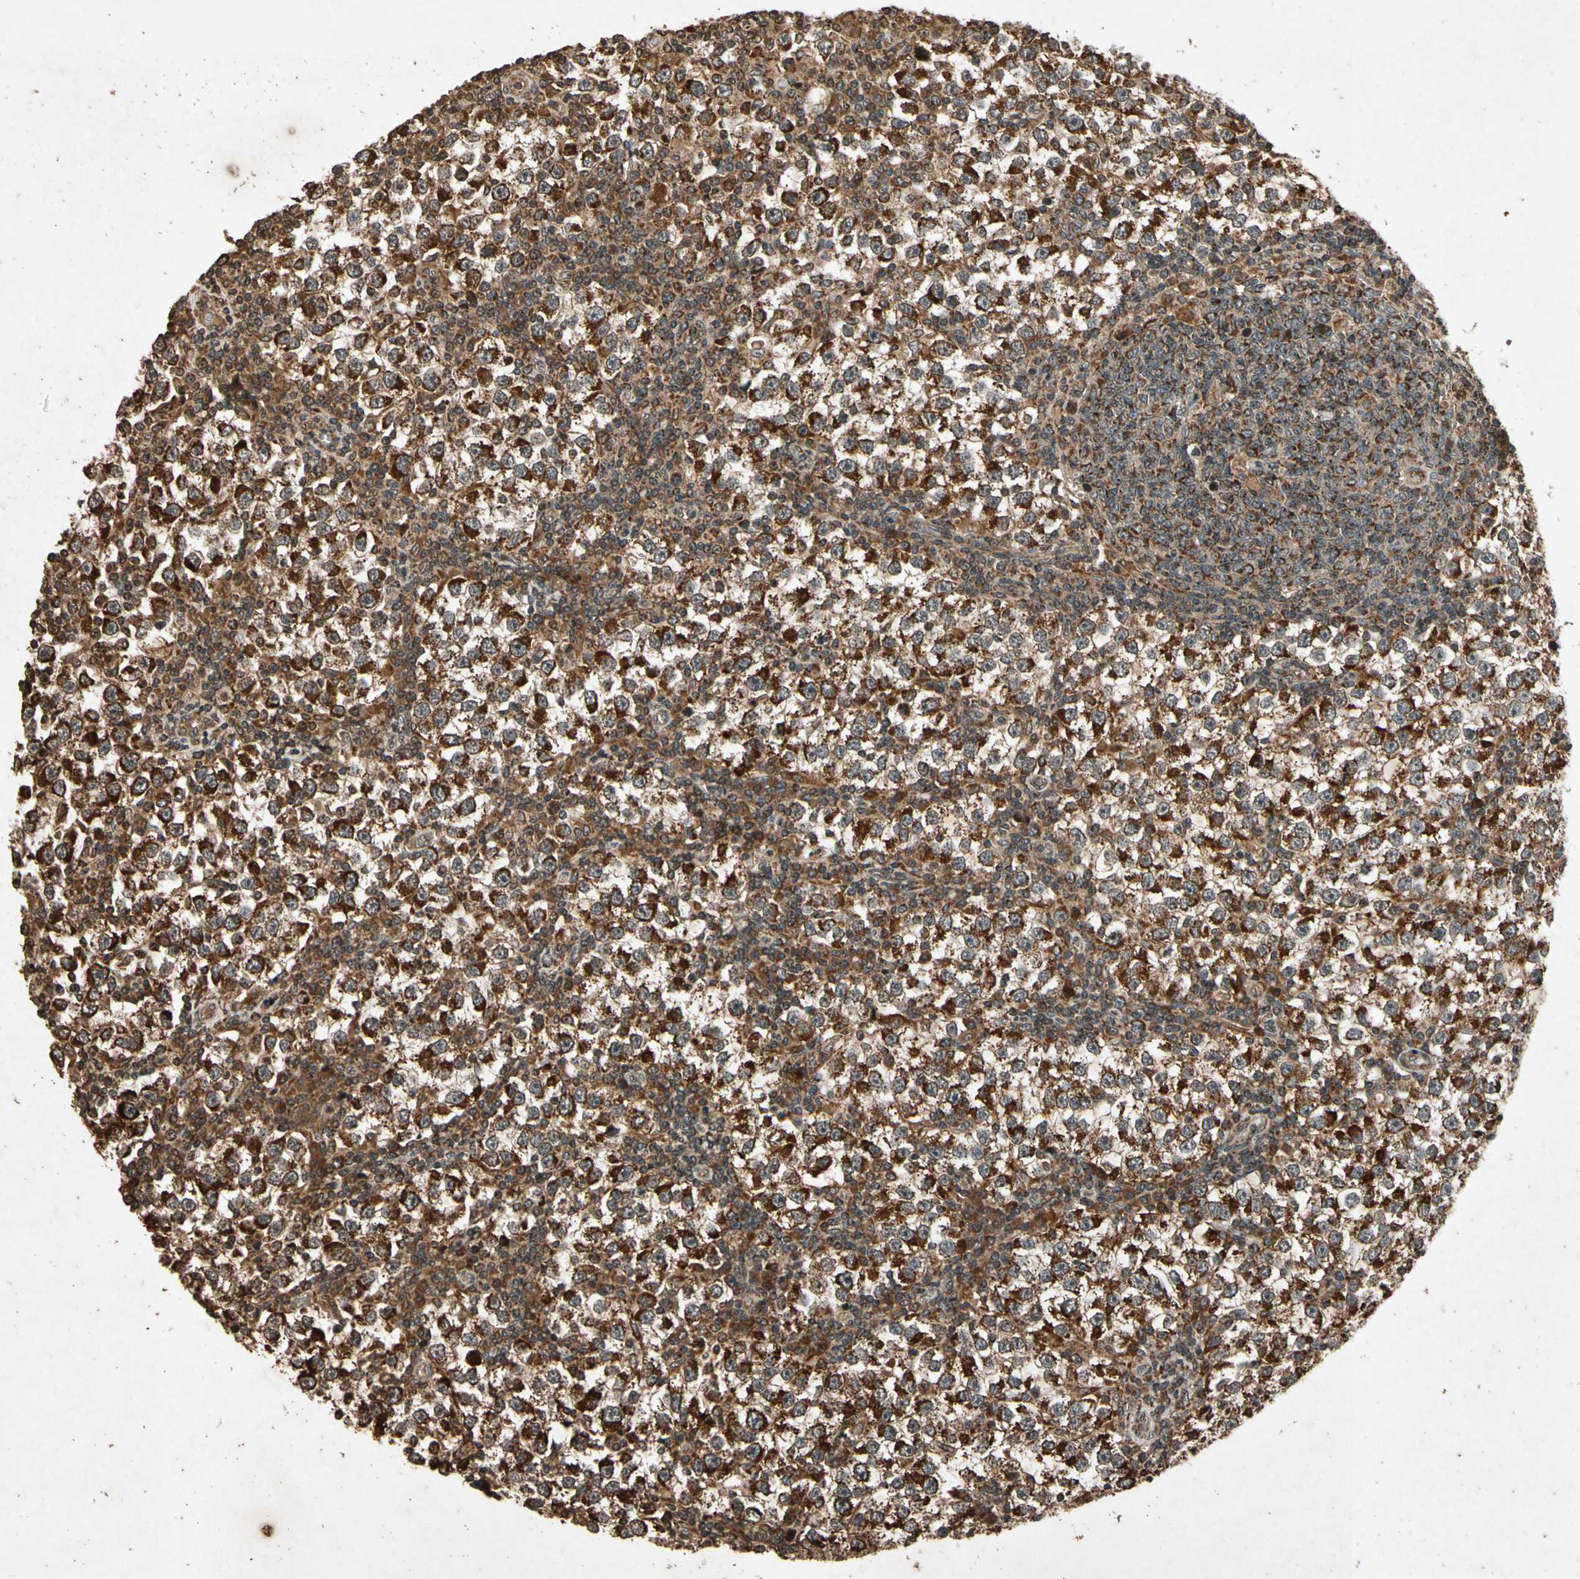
{"staining": {"intensity": "strong", "quantity": ">75%", "location": "cytoplasmic/membranous"}, "tissue": "testis cancer", "cell_type": "Tumor cells", "image_type": "cancer", "snomed": [{"axis": "morphology", "description": "Seminoma, NOS"}, {"axis": "topography", "description": "Testis"}], "caption": "This photomicrograph shows IHC staining of human testis cancer, with high strong cytoplasmic/membranous expression in about >75% of tumor cells.", "gene": "TXN2", "patient": {"sex": "male", "age": 65}}